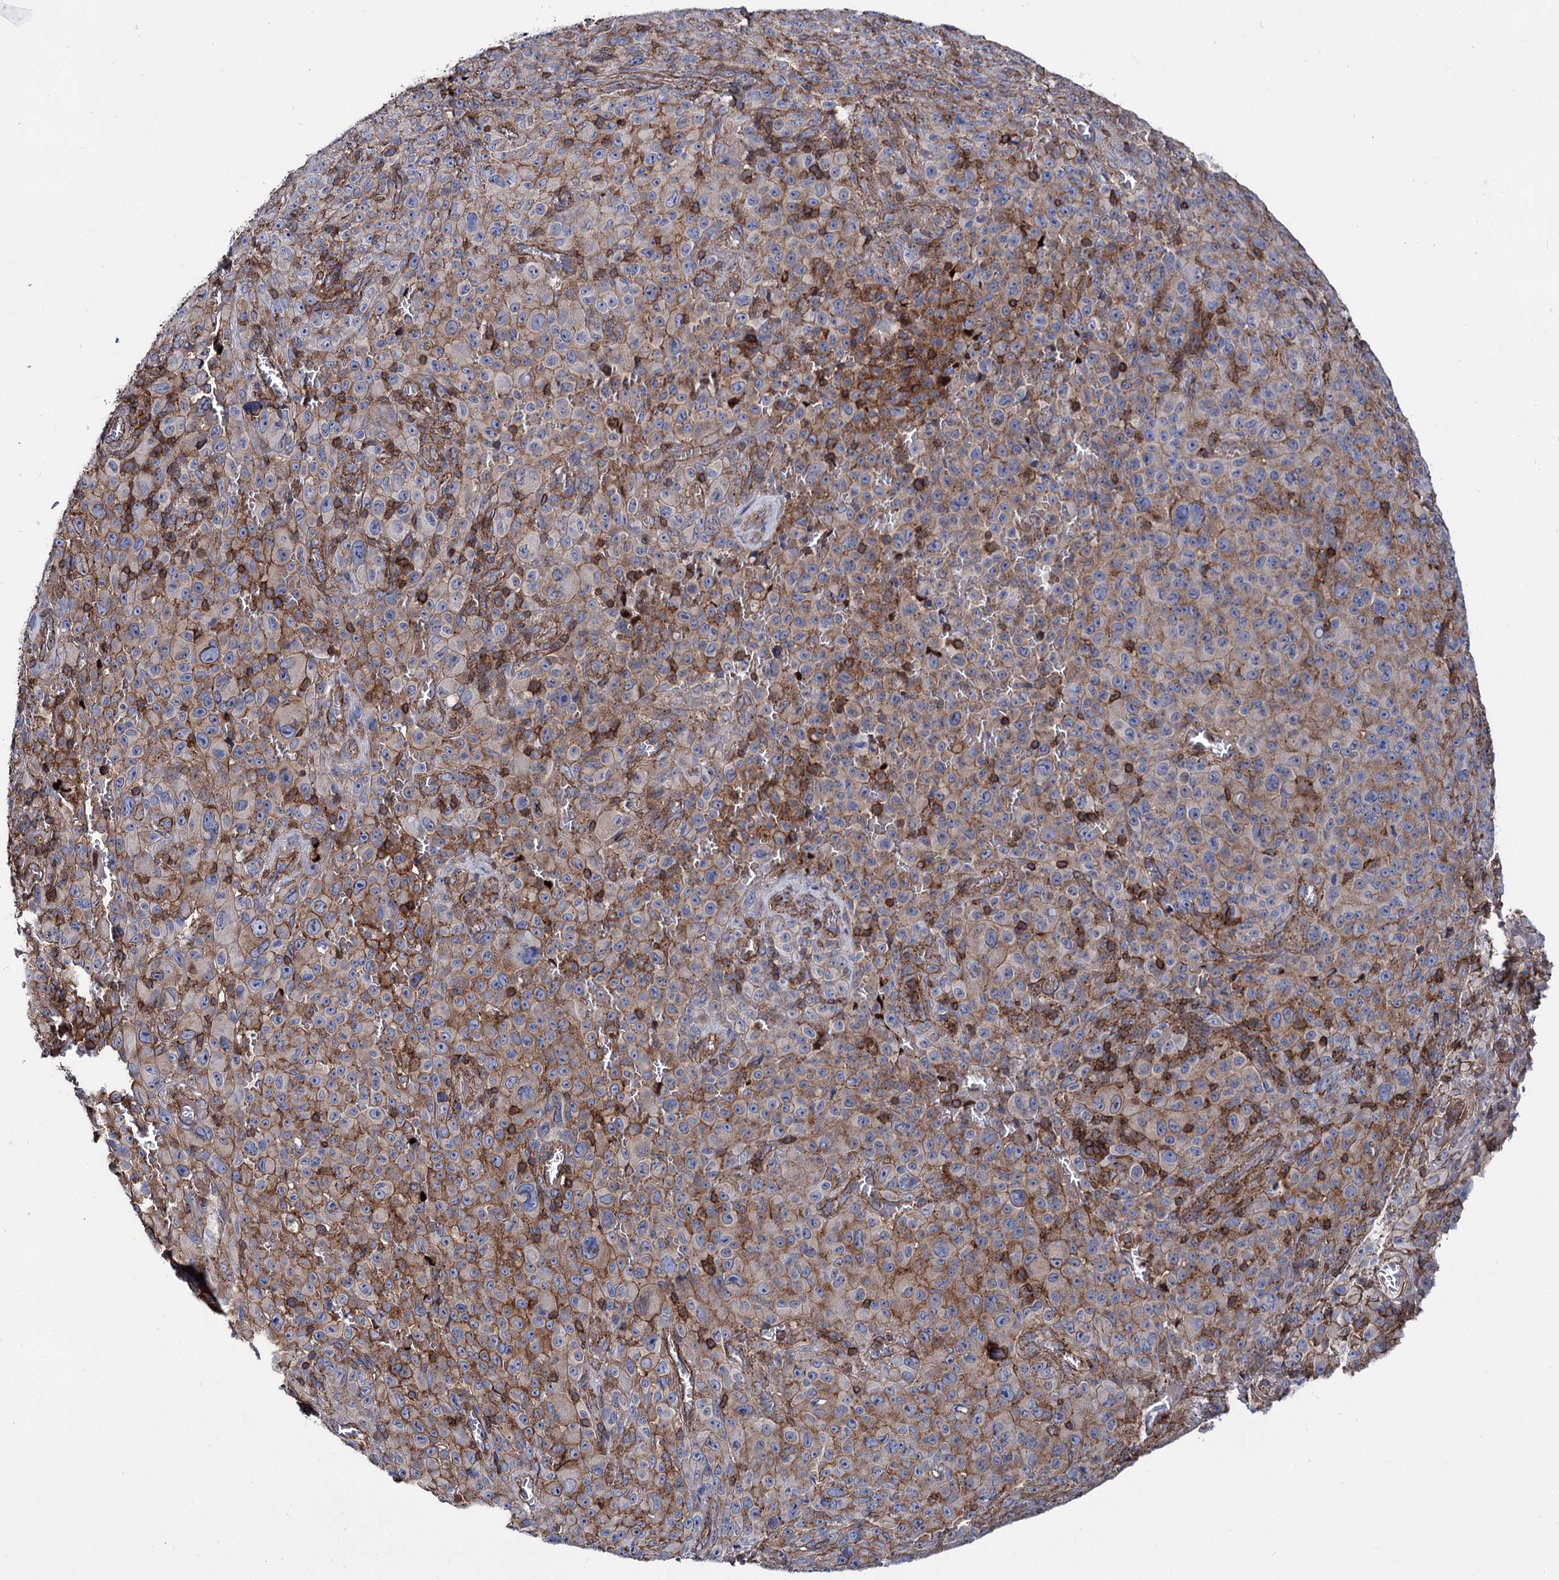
{"staining": {"intensity": "moderate", "quantity": "<25%", "location": "cytoplasmic/membranous"}, "tissue": "melanoma", "cell_type": "Tumor cells", "image_type": "cancer", "snomed": [{"axis": "morphology", "description": "Malignant melanoma, NOS"}, {"axis": "topography", "description": "Skin"}], "caption": "High-magnification brightfield microscopy of malignant melanoma stained with DAB (brown) and counterstained with hematoxylin (blue). tumor cells exhibit moderate cytoplasmic/membranous staining is present in approximately<25% of cells.", "gene": "DEF6", "patient": {"sex": "female", "age": 82}}